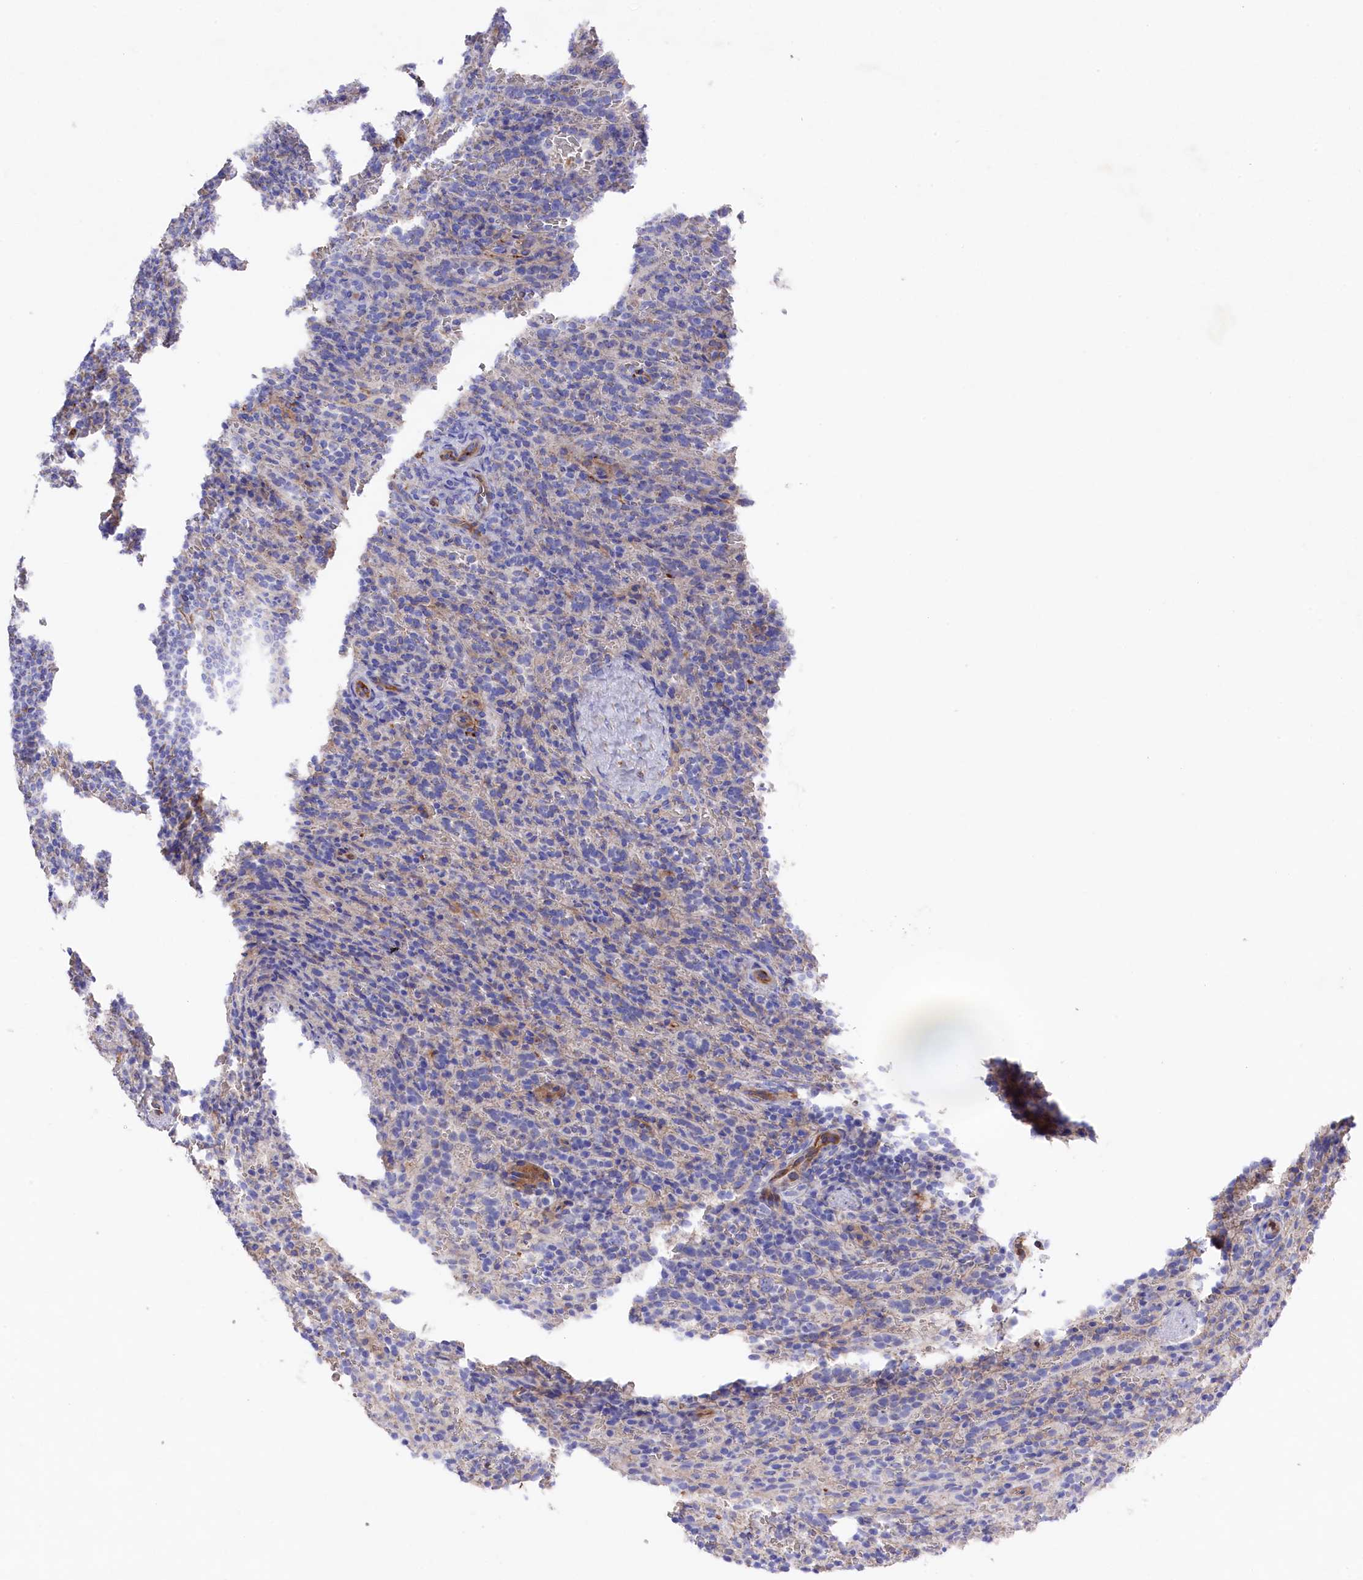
{"staining": {"intensity": "negative", "quantity": "none", "location": "none"}, "tissue": "spleen", "cell_type": "Cells in red pulp", "image_type": "normal", "snomed": [{"axis": "morphology", "description": "Normal tissue, NOS"}, {"axis": "topography", "description": "Spleen"}], "caption": "An immunohistochemistry (IHC) histopathology image of unremarkable spleen is shown. There is no staining in cells in red pulp of spleen.", "gene": "LHFPL4", "patient": {"sex": "female", "age": 21}}